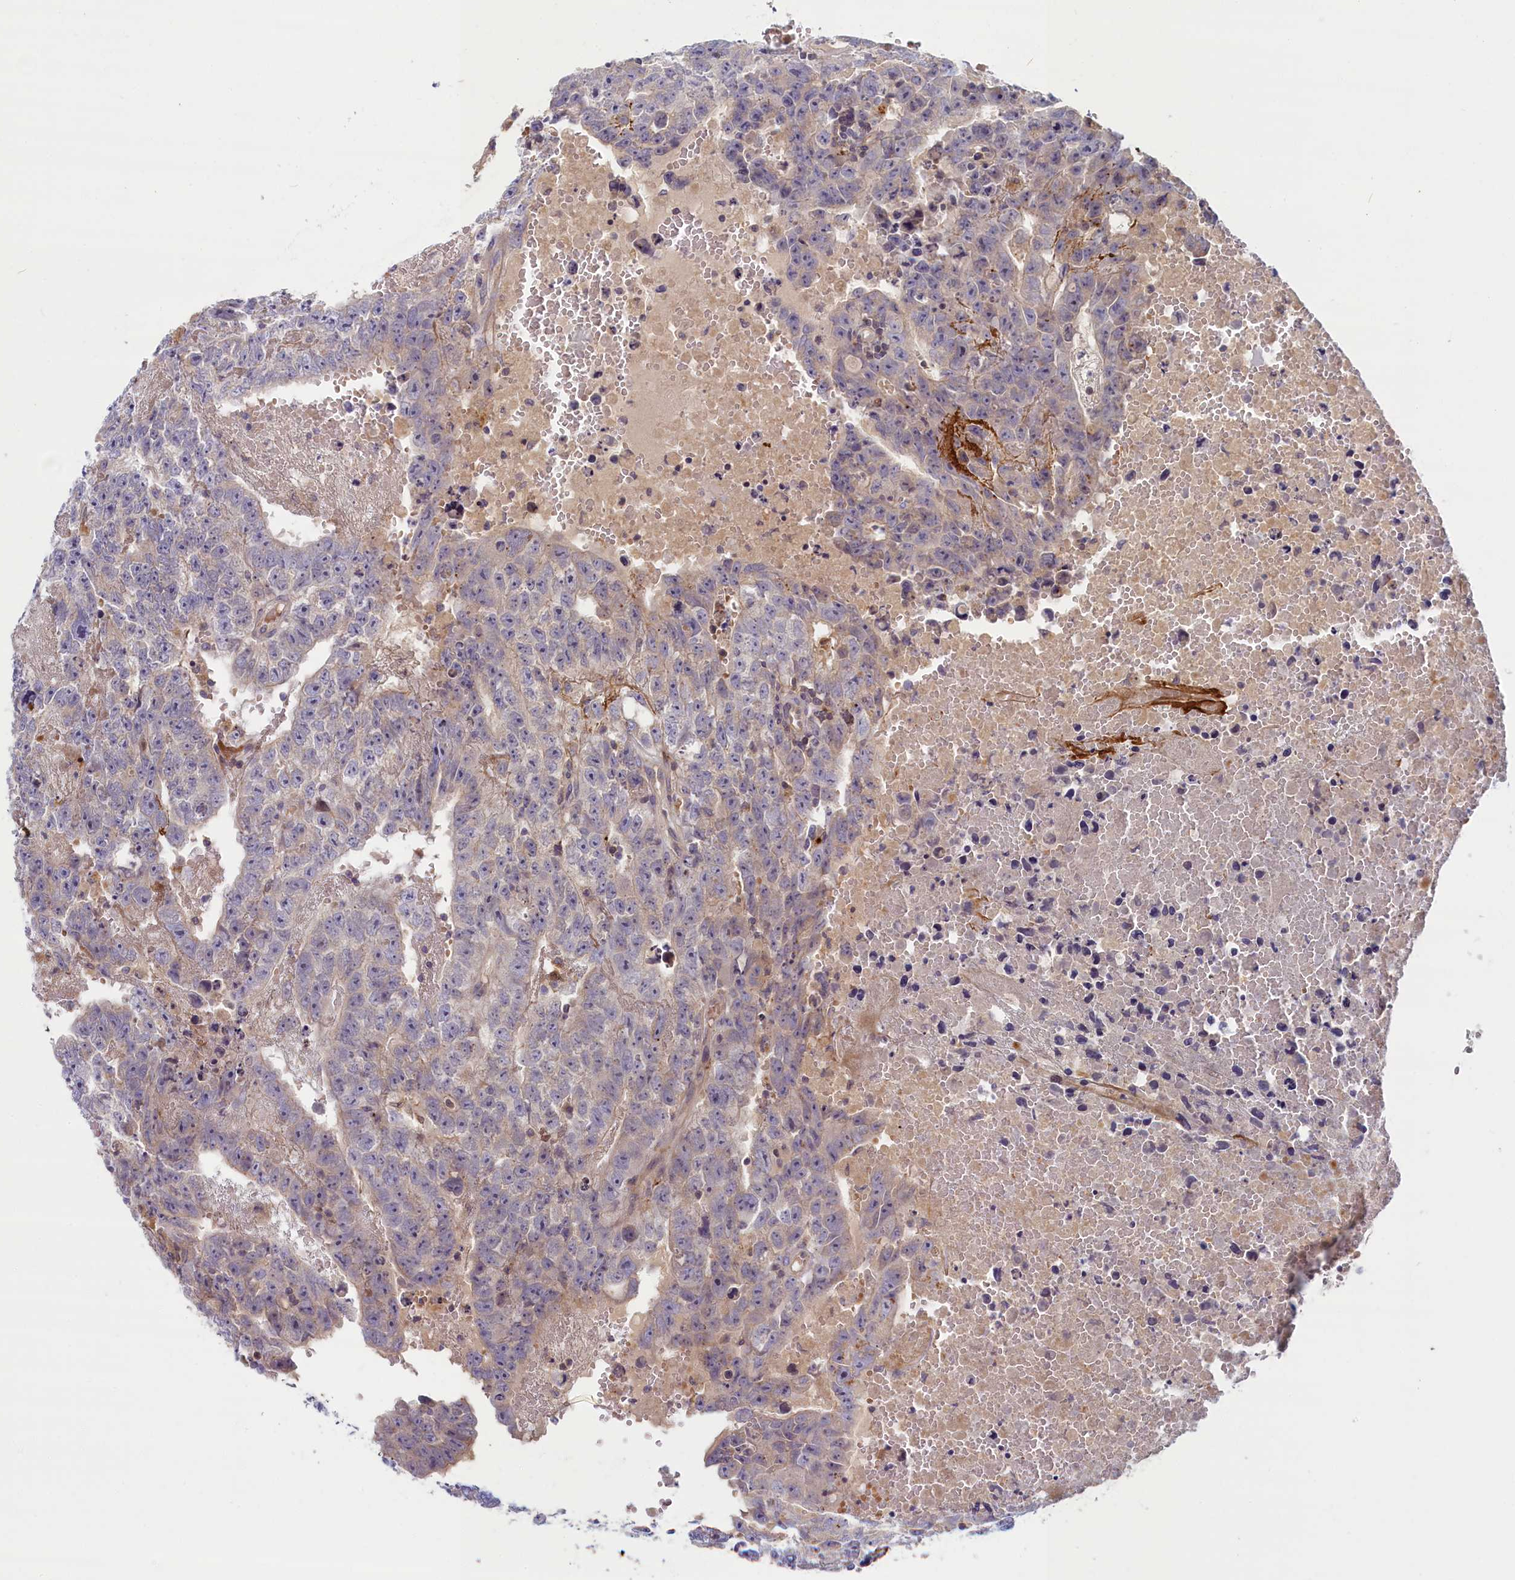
{"staining": {"intensity": "negative", "quantity": "none", "location": "none"}, "tissue": "testis cancer", "cell_type": "Tumor cells", "image_type": "cancer", "snomed": [{"axis": "morphology", "description": "Carcinoma, Embryonal, NOS"}, {"axis": "topography", "description": "Testis"}], "caption": "Tumor cells show no significant positivity in testis cancer. (Brightfield microscopy of DAB immunohistochemistry (IHC) at high magnification).", "gene": "FCSK", "patient": {"sex": "male", "age": 25}}